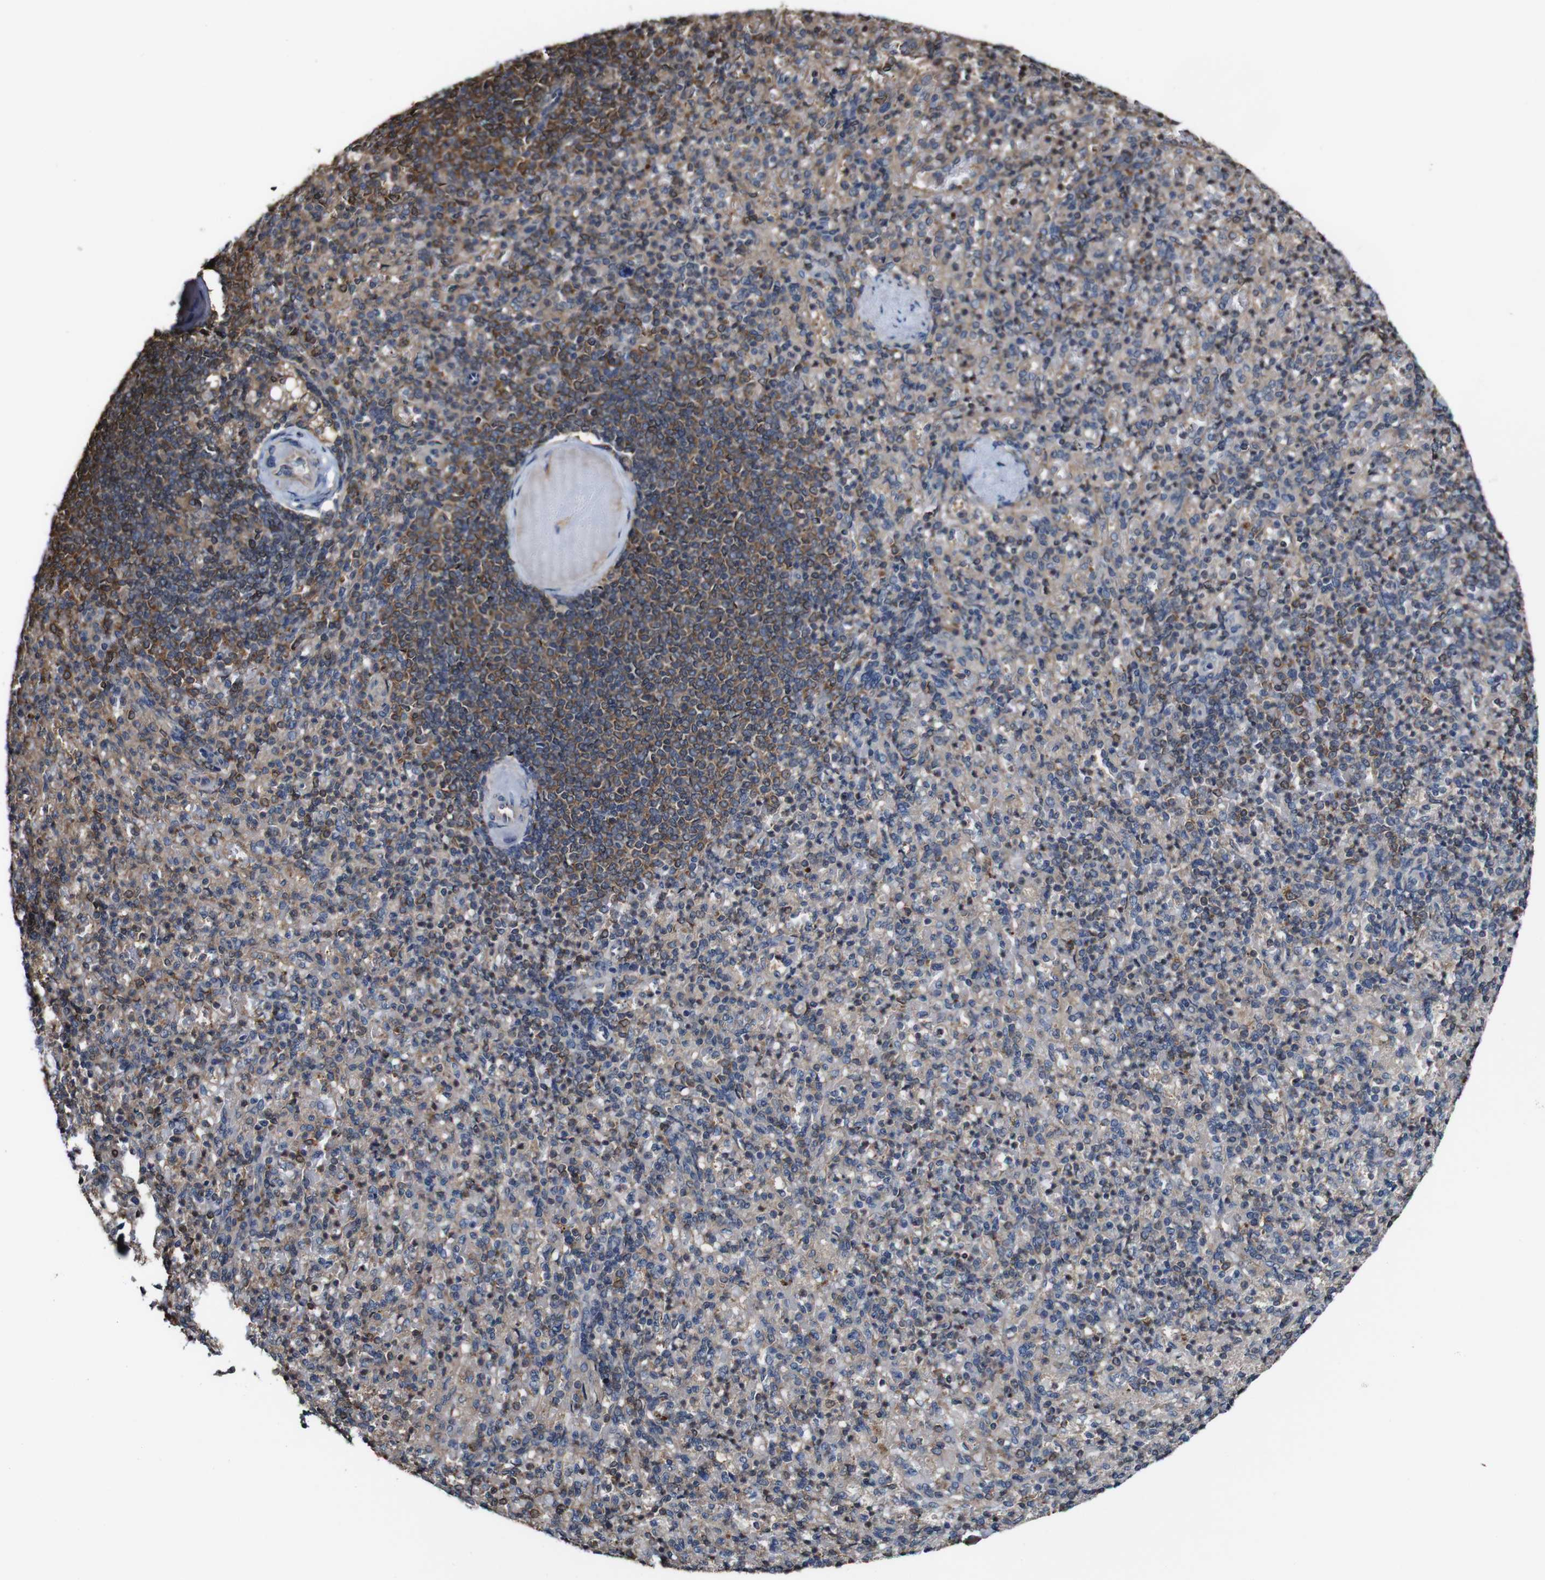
{"staining": {"intensity": "moderate", "quantity": ">75%", "location": "cytoplasmic/membranous"}, "tissue": "spleen", "cell_type": "Cells in red pulp", "image_type": "normal", "snomed": [{"axis": "morphology", "description": "Normal tissue, NOS"}, {"axis": "topography", "description": "Spleen"}], "caption": "Immunohistochemical staining of unremarkable spleen exhibits moderate cytoplasmic/membranous protein staining in about >75% of cells in red pulp. The staining was performed using DAB (3,3'-diaminobenzidine), with brown indicating positive protein expression. Nuclei are stained blue with hematoxylin.", "gene": "PTPRR", "patient": {"sex": "female", "age": 74}}